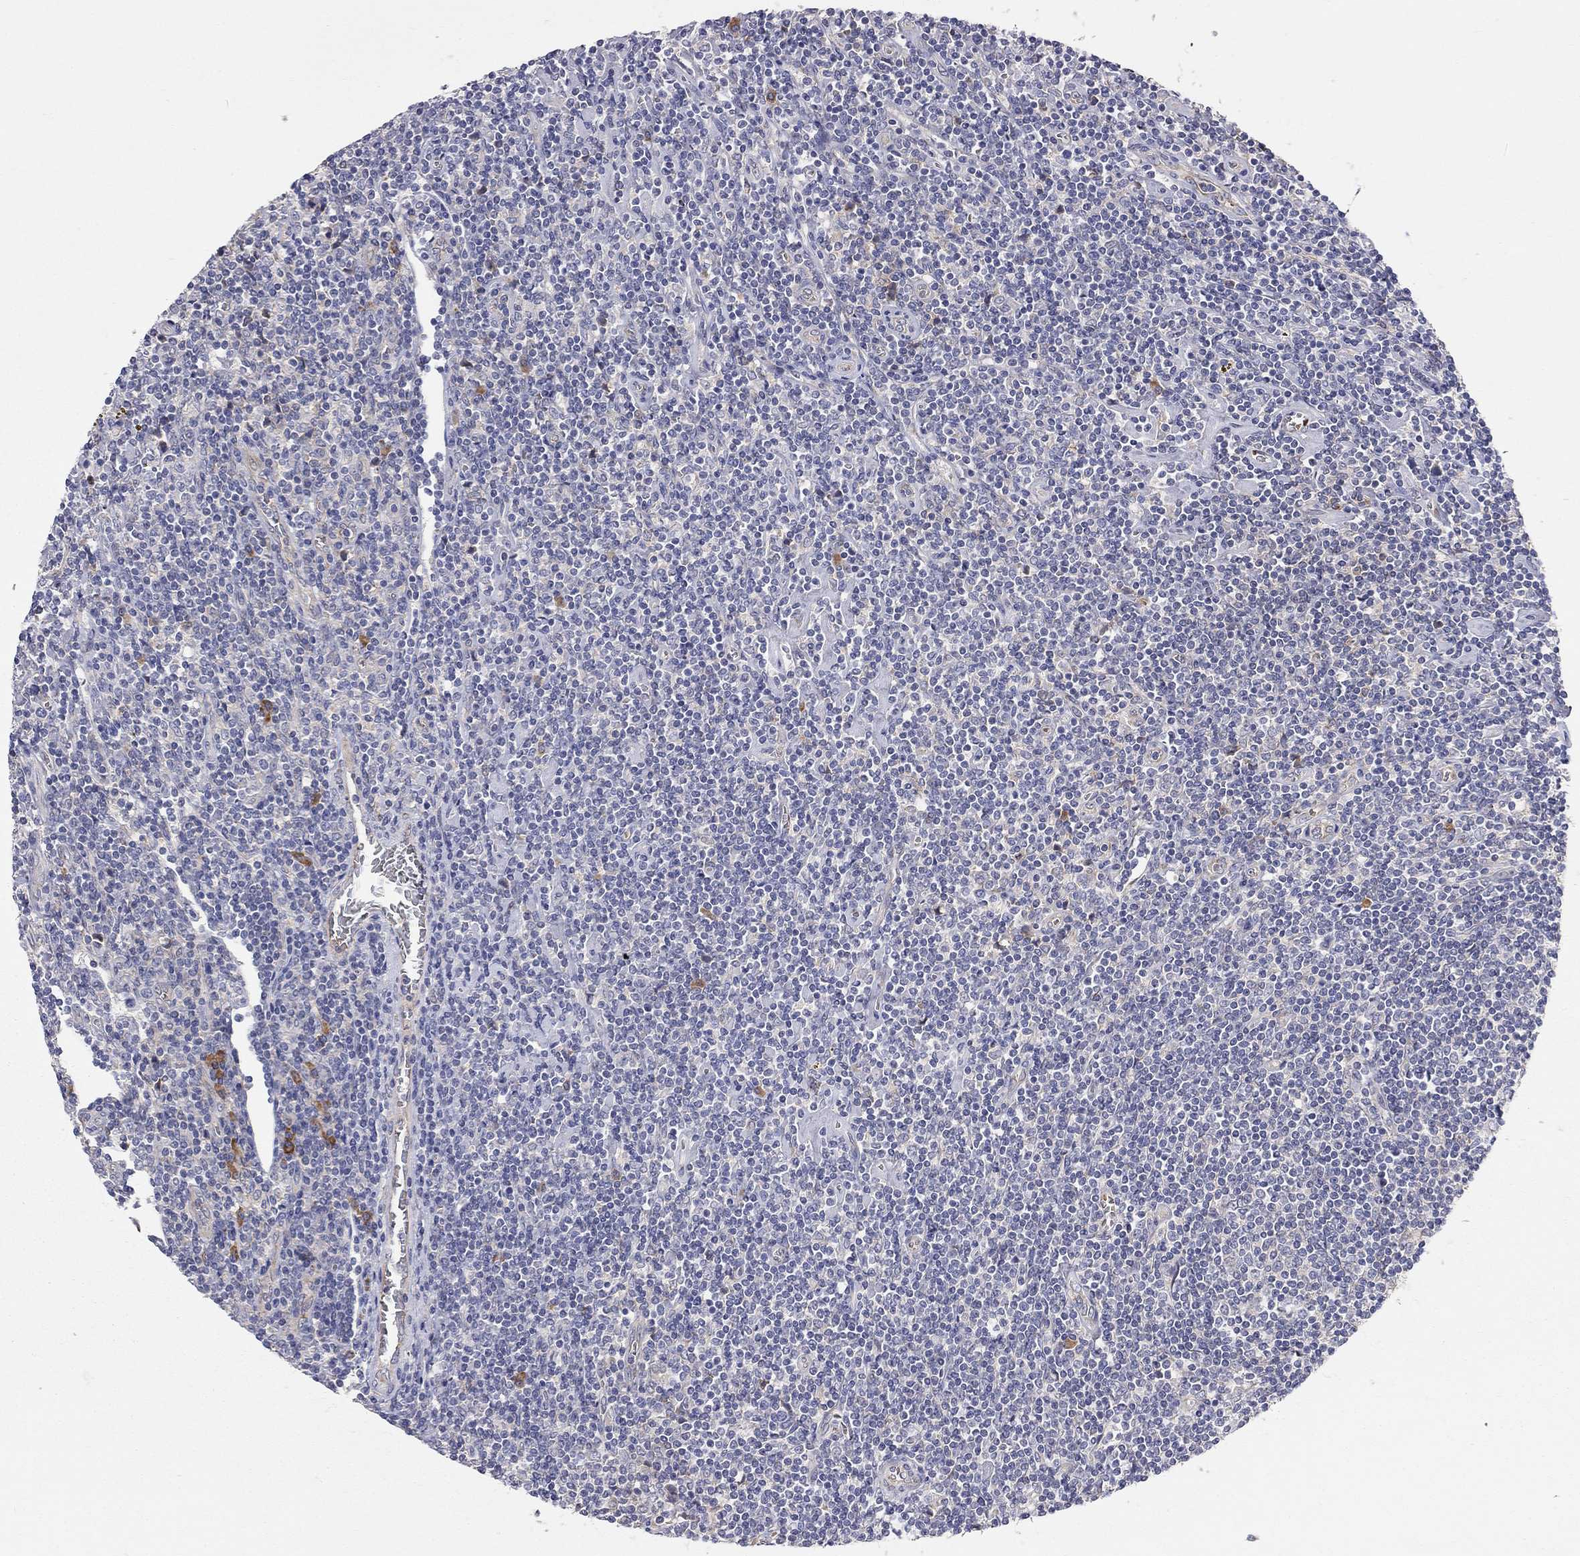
{"staining": {"intensity": "negative", "quantity": "none", "location": "none"}, "tissue": "lymphoma", "cell_type": "Tumor cells", "image_type": "cancer", "snomed": [{"axis": "morphology", "description": "Hodgkin's disease, NOS"}, {"axis": "topography", "description": "Lymph node"}], "caption": "Tumor cells show no significant protein positivity in Hodgkin's disease. (Brightfield microscopy of DAB immunohistochemistry (IHC) at high magnification).", "gene": "CASTOR1", "patient": {"sex": "male", "age": 40}}